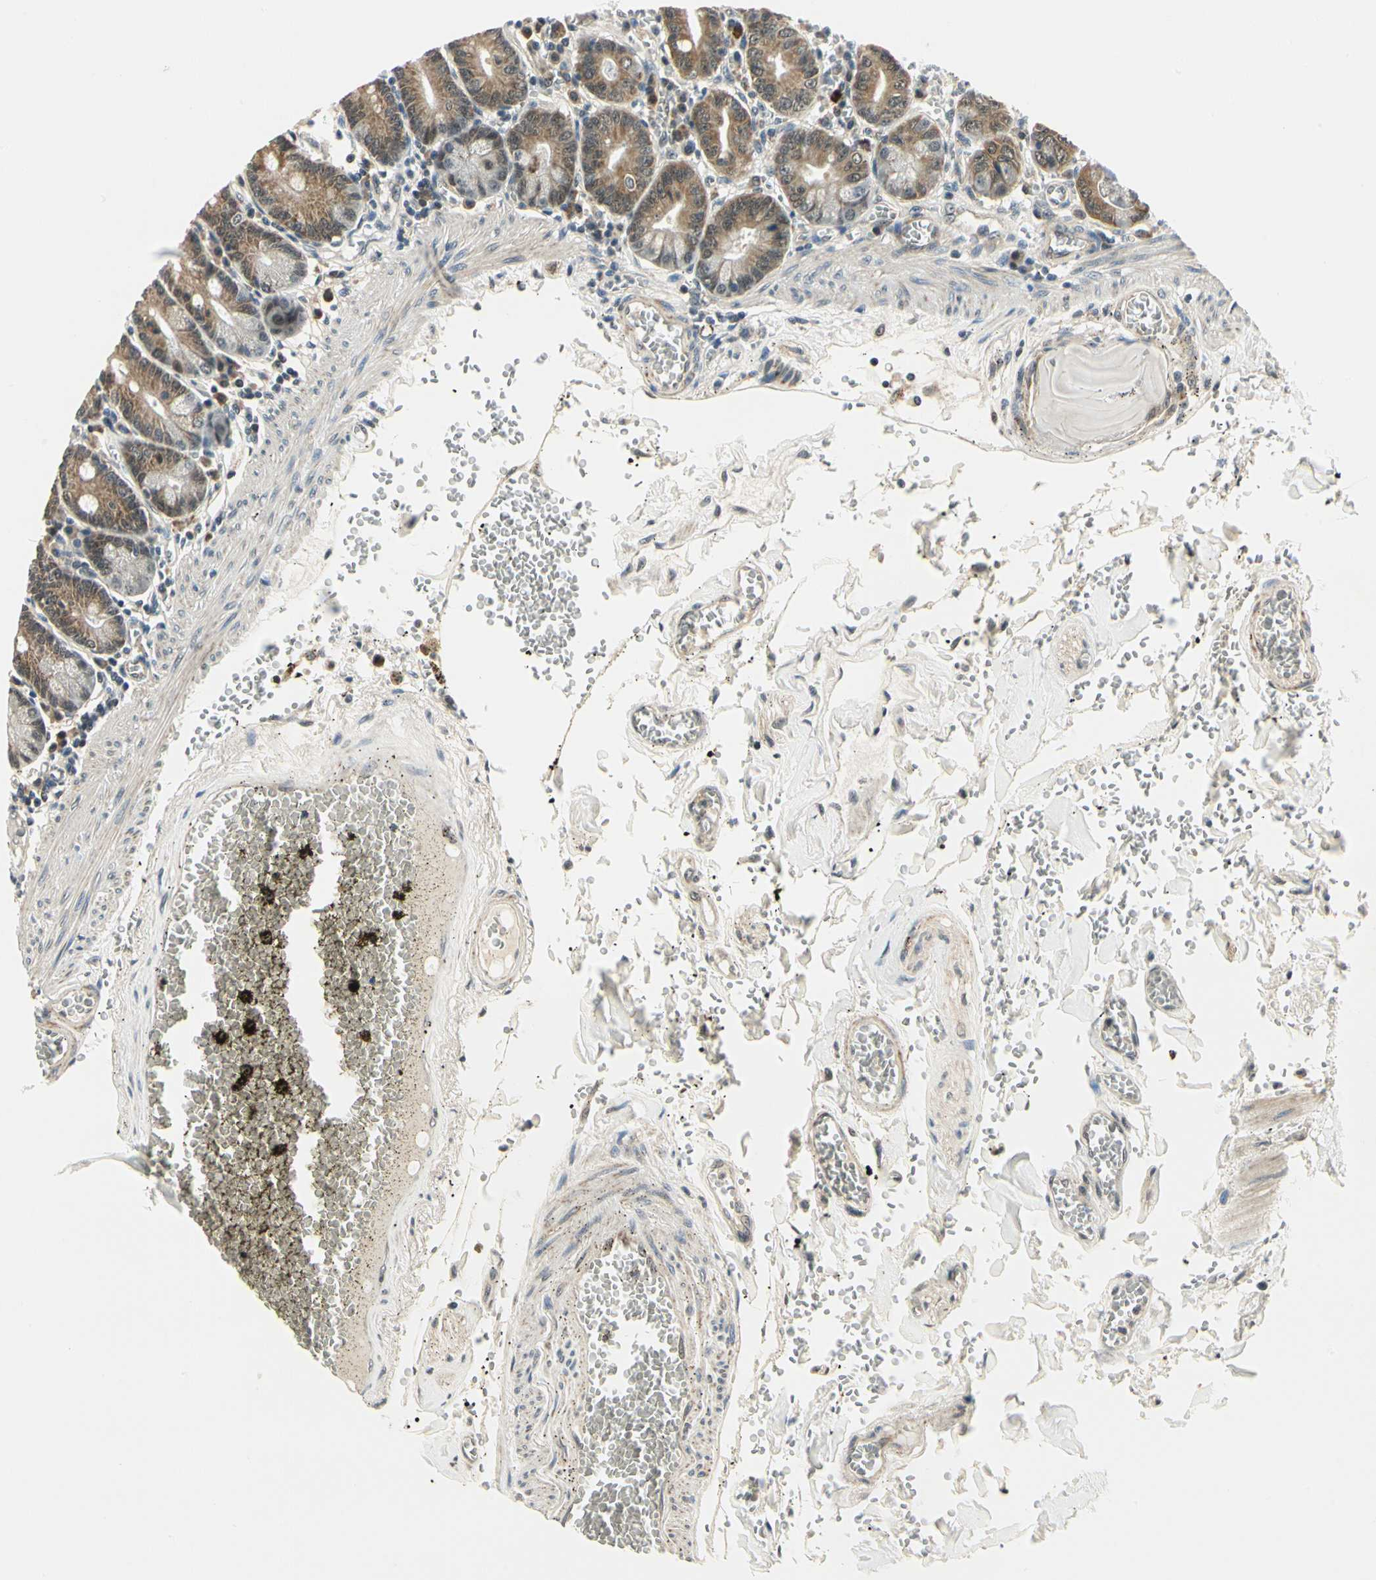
{"staining": {"intensity": "strong", "quantity": ">75%", "location": "cytoplasmic/membranous"}, "tissue": "small intestine", "cell_type": "Glandular cells", "image_type": "normal", "snomed": [{"axis": "morphology", "description": "Normal tissue, NOS"}, {"axis": "topography", "description": "Small intestine"}], "caption": "High-magnification brightfield microscopy of unremarkable small intestine stained with DAB (3,3'-diaminobenzidine) (brown) and counterstained with hematoxylin (blue). glandular cells exhibit strong cytoplasmic/membranous positivity is present in about>75% of cells. (brown staining indicates protein expression, while blue staining denotes nuclei).", "gene": "PDK2", "patient": {"sex": "male", "age": 71}}